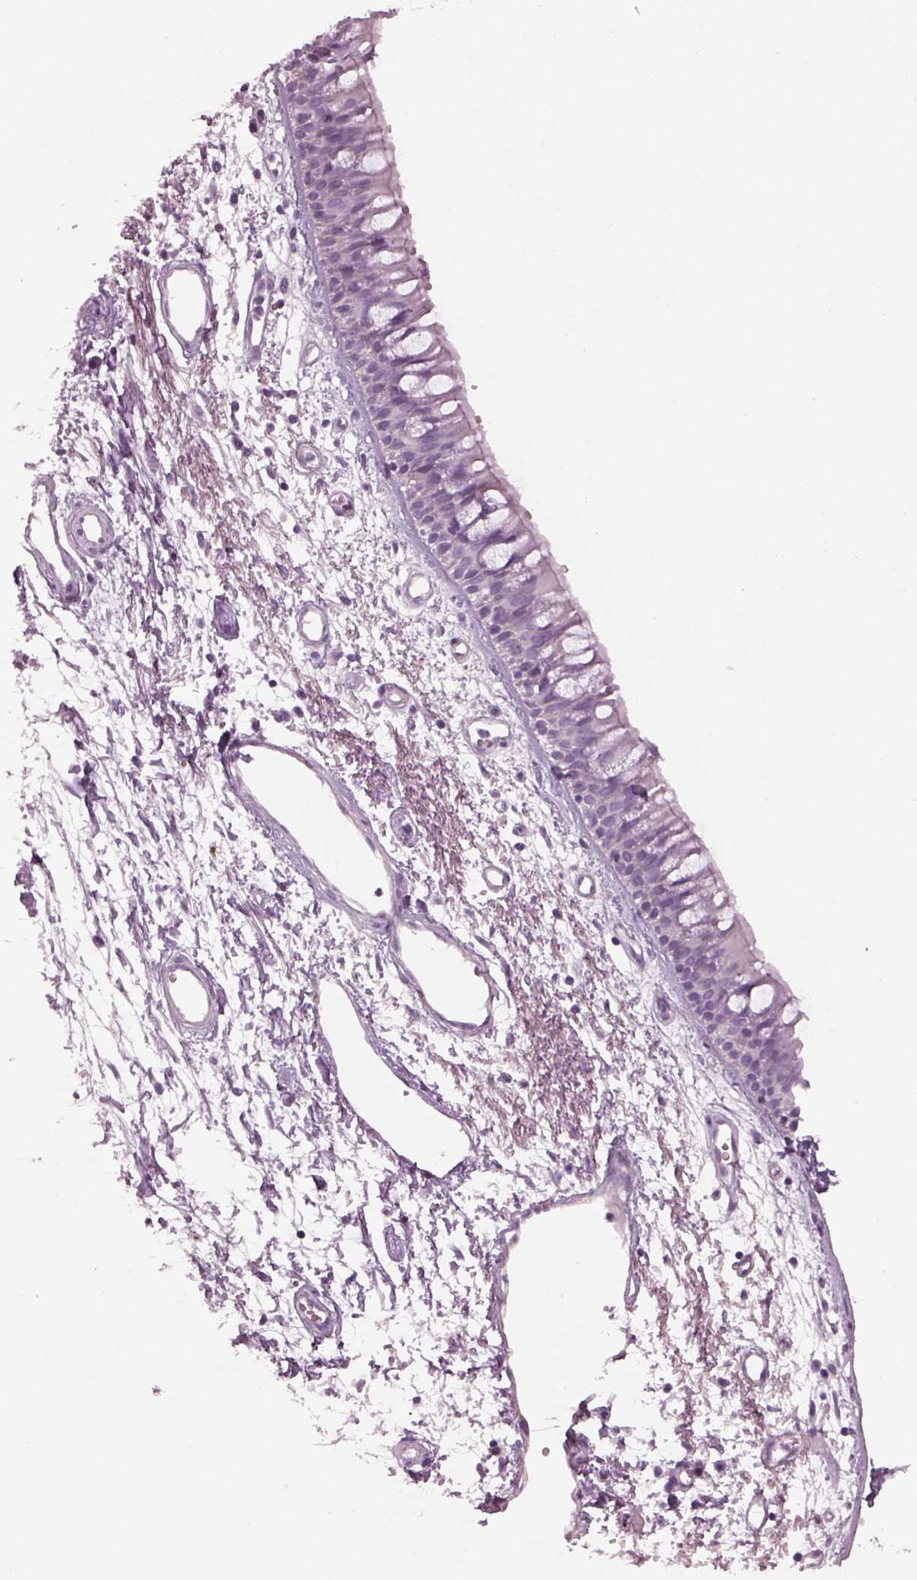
{"staining": {"intensity": "negative", "quantity": "none", "location": "none"}, "tissue": "bronchus", "cell_type": "Respiratory epithelial cells", "image_type": "normal", "snomed": [{"axis": "morphology", "description": "Normal tissue, NOS"}, {"axis": "morphology", "description": "Squamous cell carcinoma, NOS"}, {"axis": "topography", "description": "Cartilage tissue"}, {"axis": "topography", "description": "Bronchus"}, {"axis": "topography", "description": "Lung"}], "caption": "Immunohistochemistry (IHC) of benign bronchus demonstrates no expression in respiratory epithelial cells.", "gene": "PDC", "patient": {"sex": "male", "age": 66}}